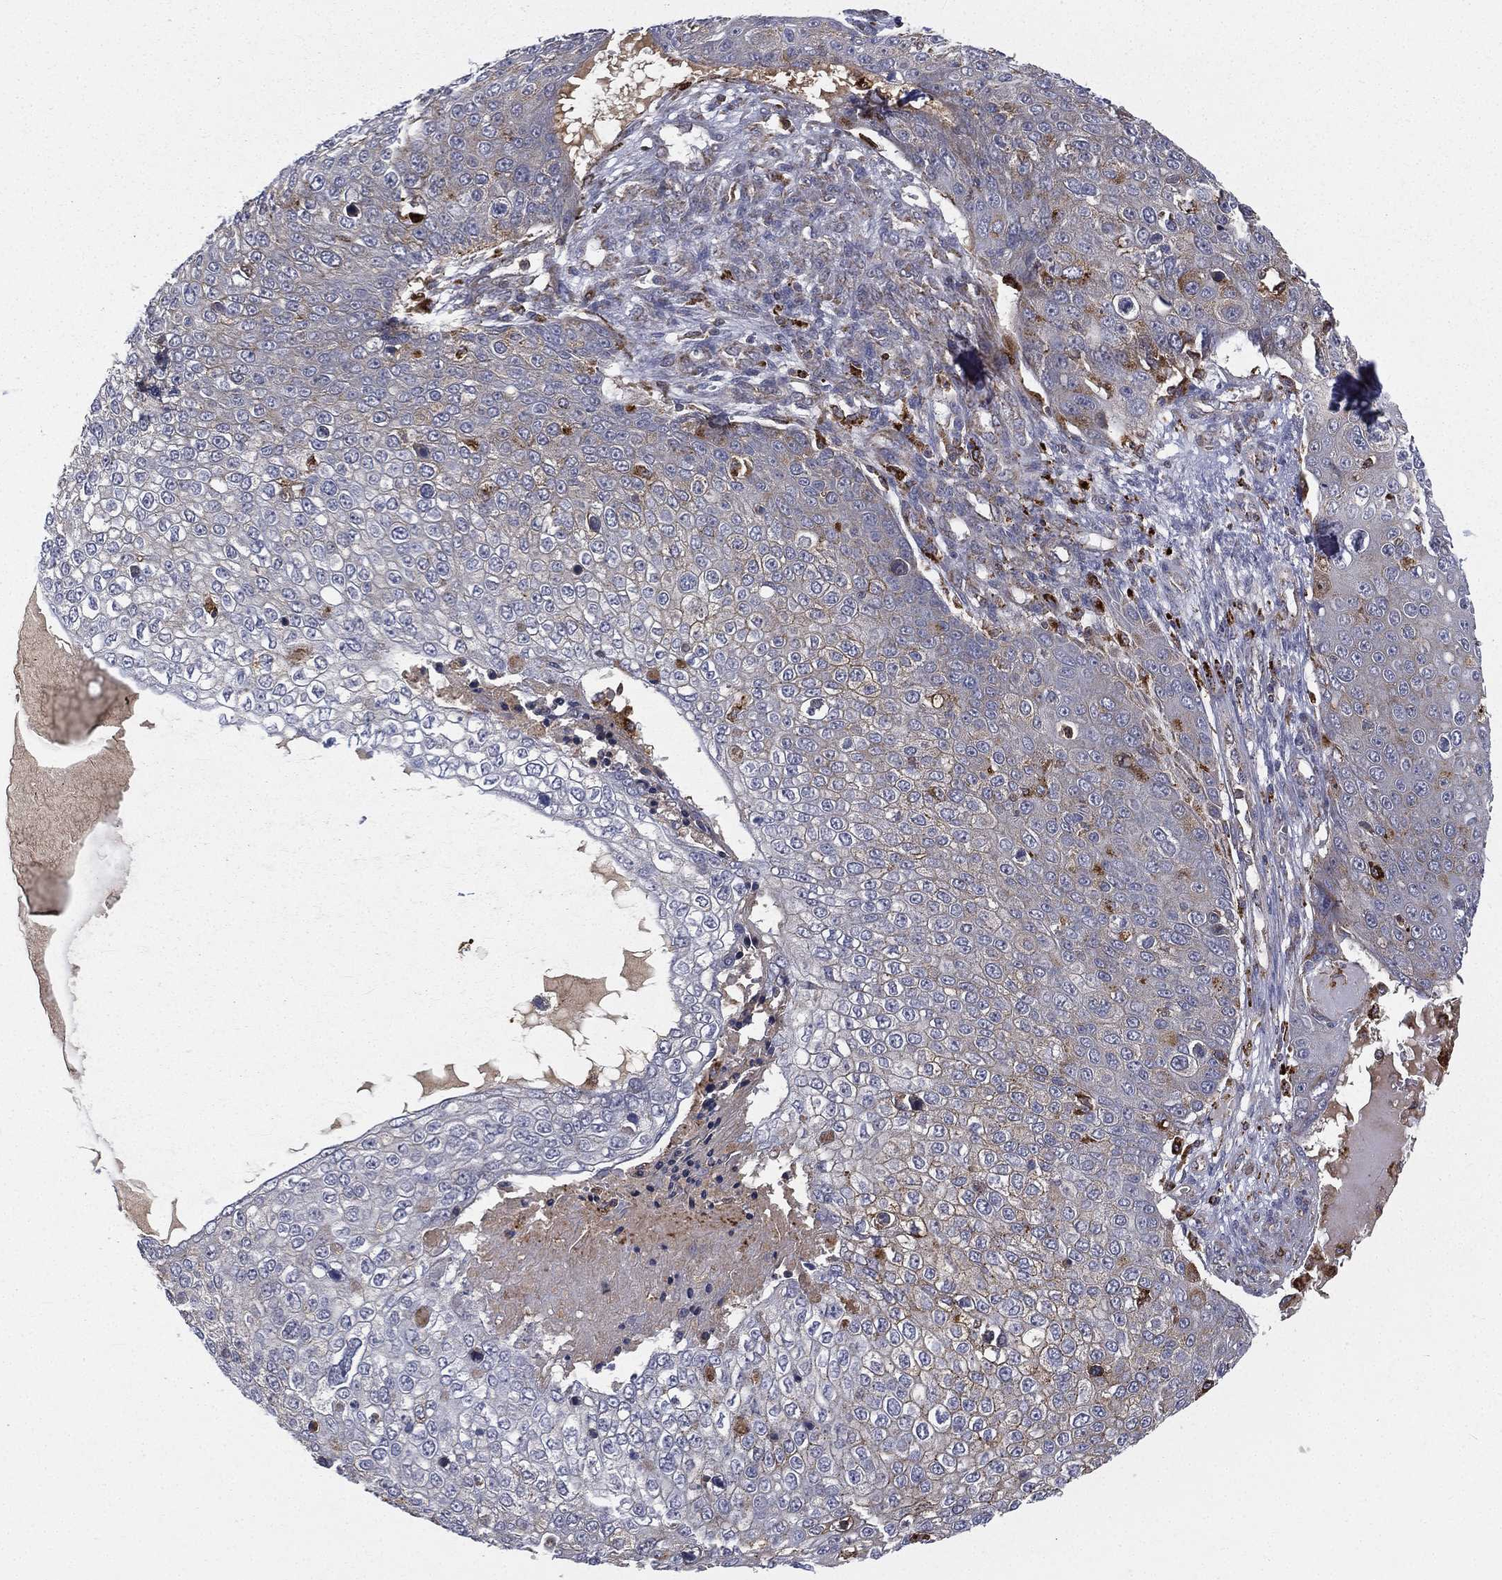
{"staining": {"intensity": "weak", "quantity": "<25%", "location": "cytoplasmic/membranous"}, "tissue": "skin cancer", "cell_type": "Tumor cells", "image_type": "cancer", "snomed": [{"axis": "morphology", "description": "Squamous cell carcinoma, NOS"}, {"axis": "topography", "description": "Skin"}], "caption": "Tumor cells show no significant protein staining in skin cancer (squamous cell carcinoma).", "gene": "RIN3", "patient": {"sex": "male", "age": 71}}